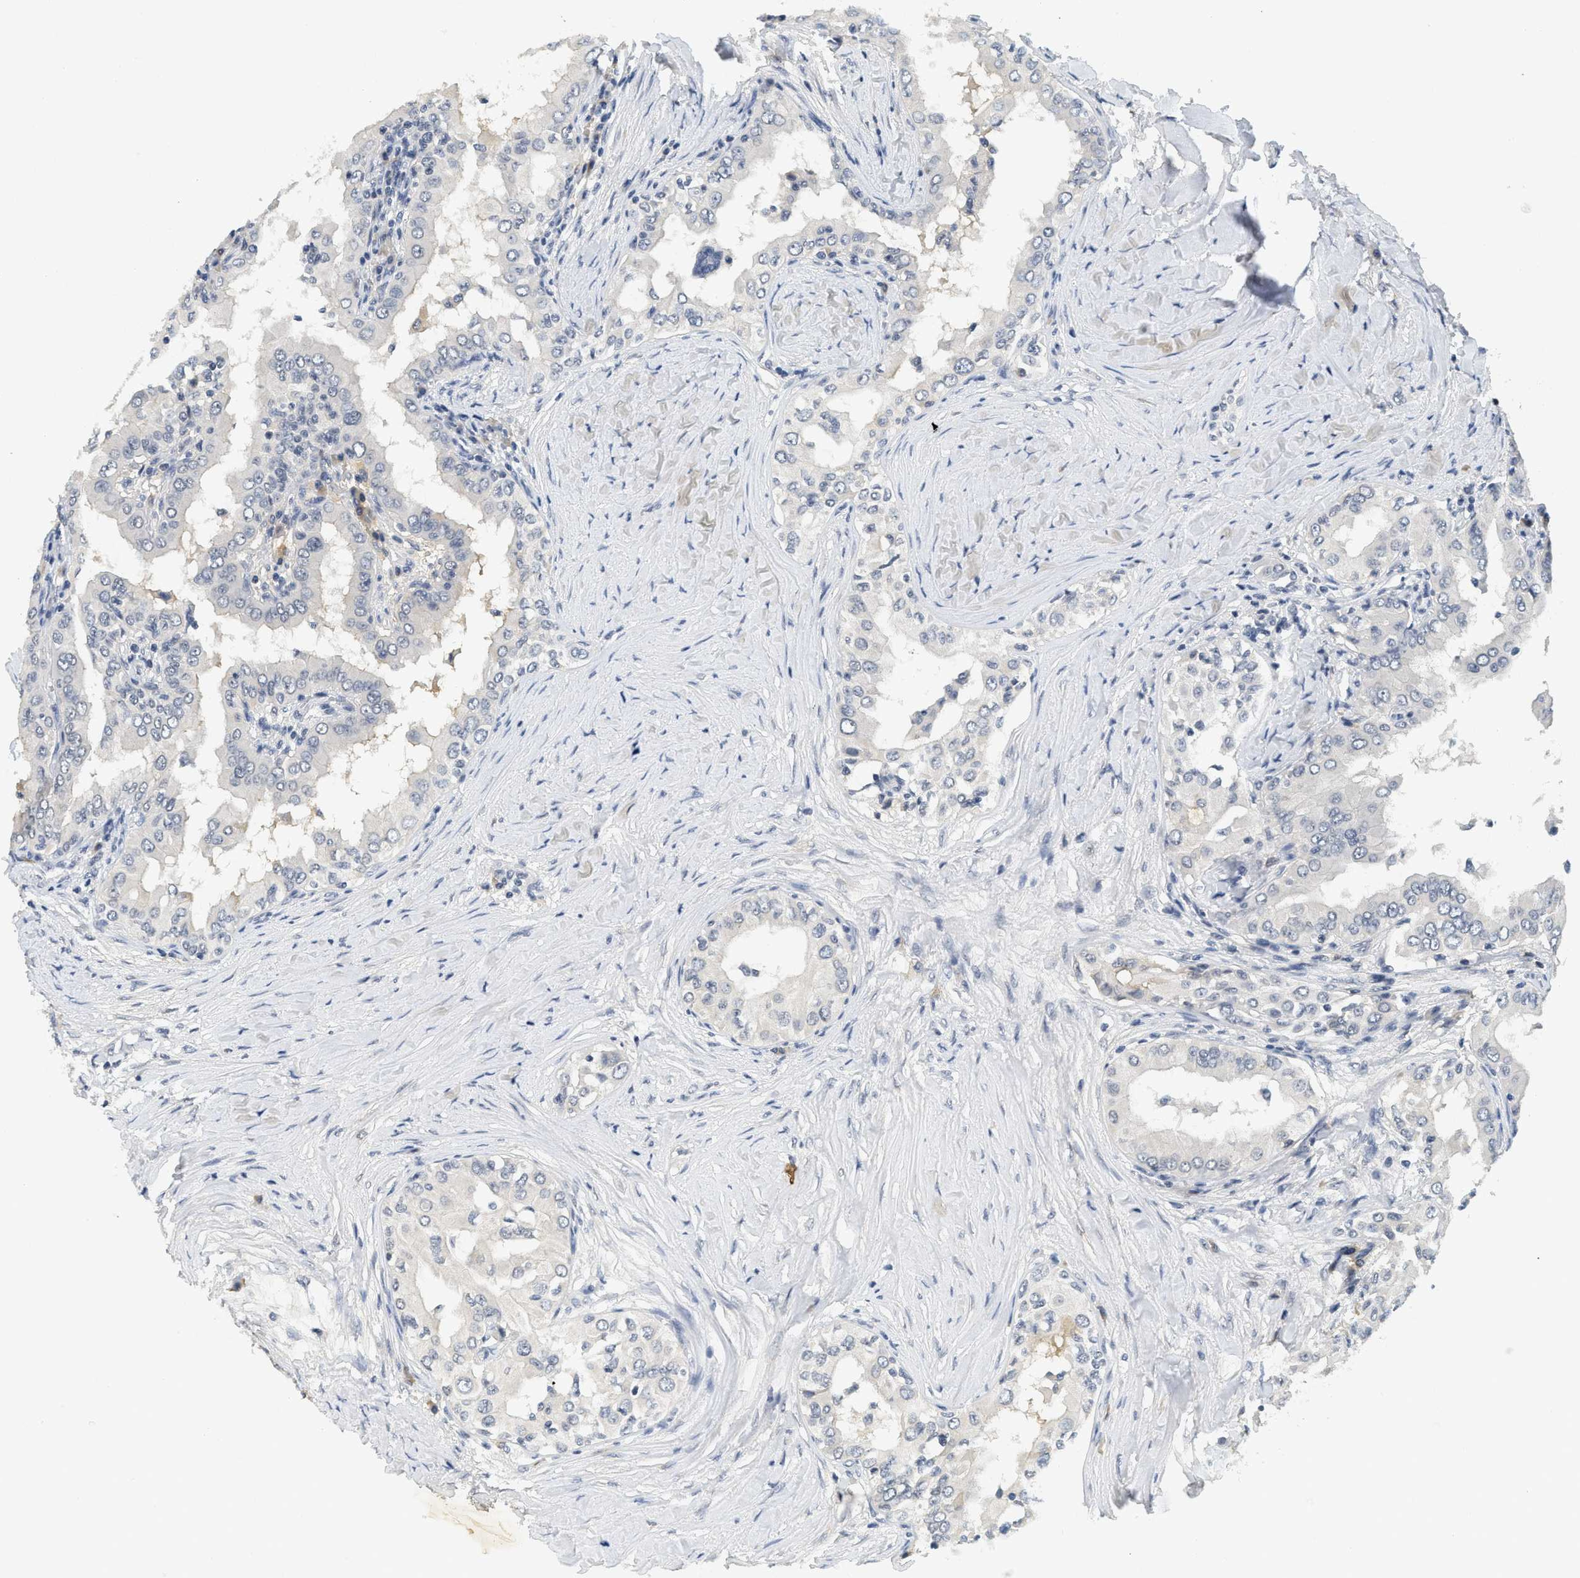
{"staining": {"intensity": "negative", "quantity": "none", "location": "none"}, "tissue": "thyroid cancer", "cell_type": "Tumor cells", "image_type": "cancer", "snomed": [{"axis": "morphology", "description": "Papillary adenocarcinoma, NOS"}, {"axis": "topography", "description": "Thyroid gland"}], "caption": "Protein analysis of thyroid cancer exhibits no significant positivity in tumor cells.", "gene": "MZF1", "patient": {"sex": "male", "age": 33}}